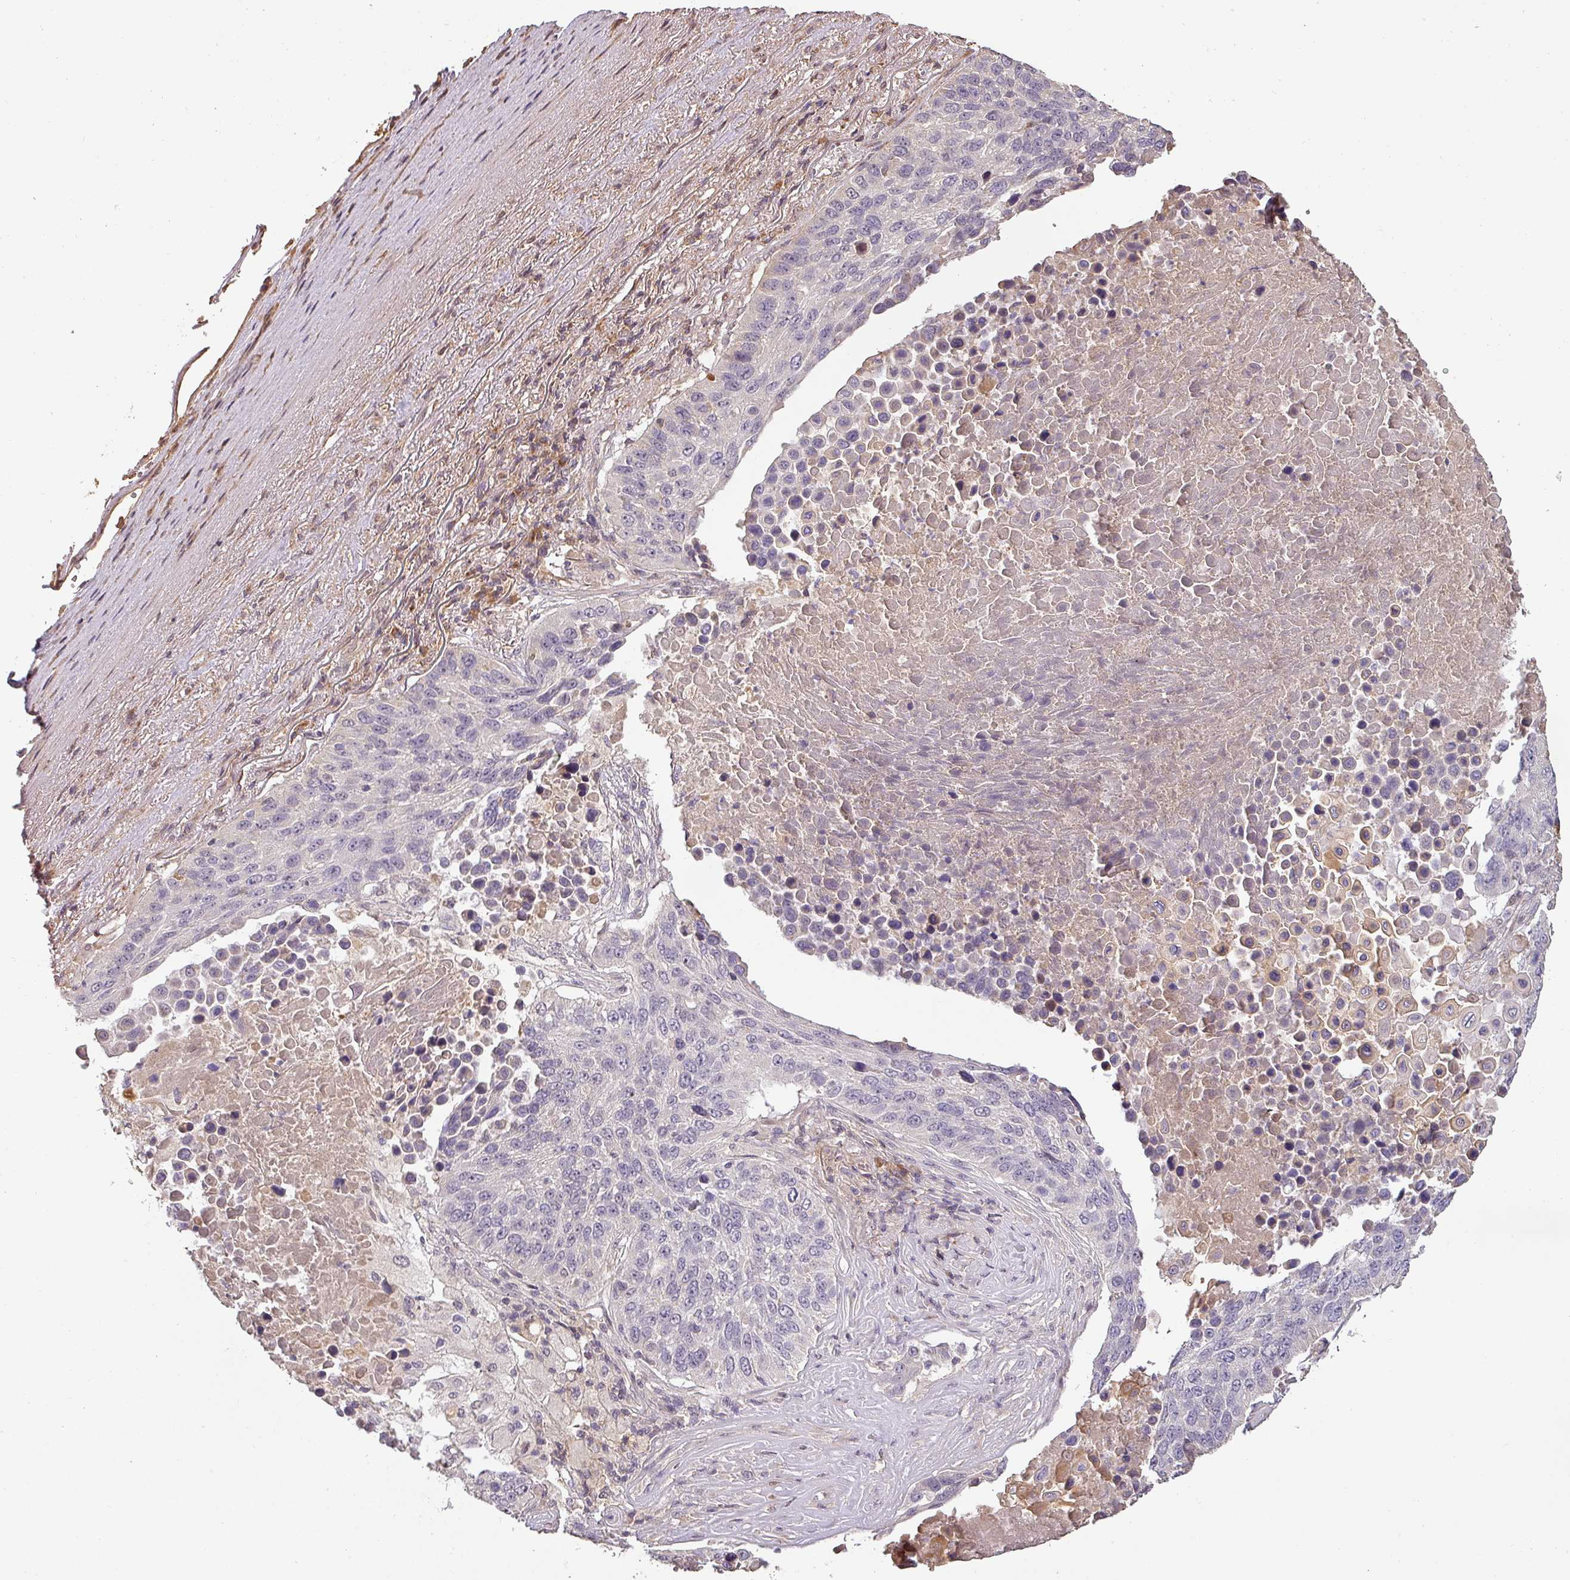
{"staining": {"intensity": "negative", "quantity": "none", "location": "none"}, "tissue": "lung cancer", "cell_type": "Tumor cells", "image_type": "cancer", "snomed": [{"axis": "morphology", "description": "Normal tissue, NOS"}, {"axis": "morphology", "description": "Squamous cell carcinoma, NOS"}, {"axis": "topography", "description": "Lymph node"}, {"axis": "topography", "description": "Lung"}], "caption": "Immunohistochemistry micrograph of human lung squamous cell carcinoma stained for a protein (brown), which exhibits no expression in tumor cells.", "gene": "BPIFB3", "patient": {"sex": "male", "age": 66}}